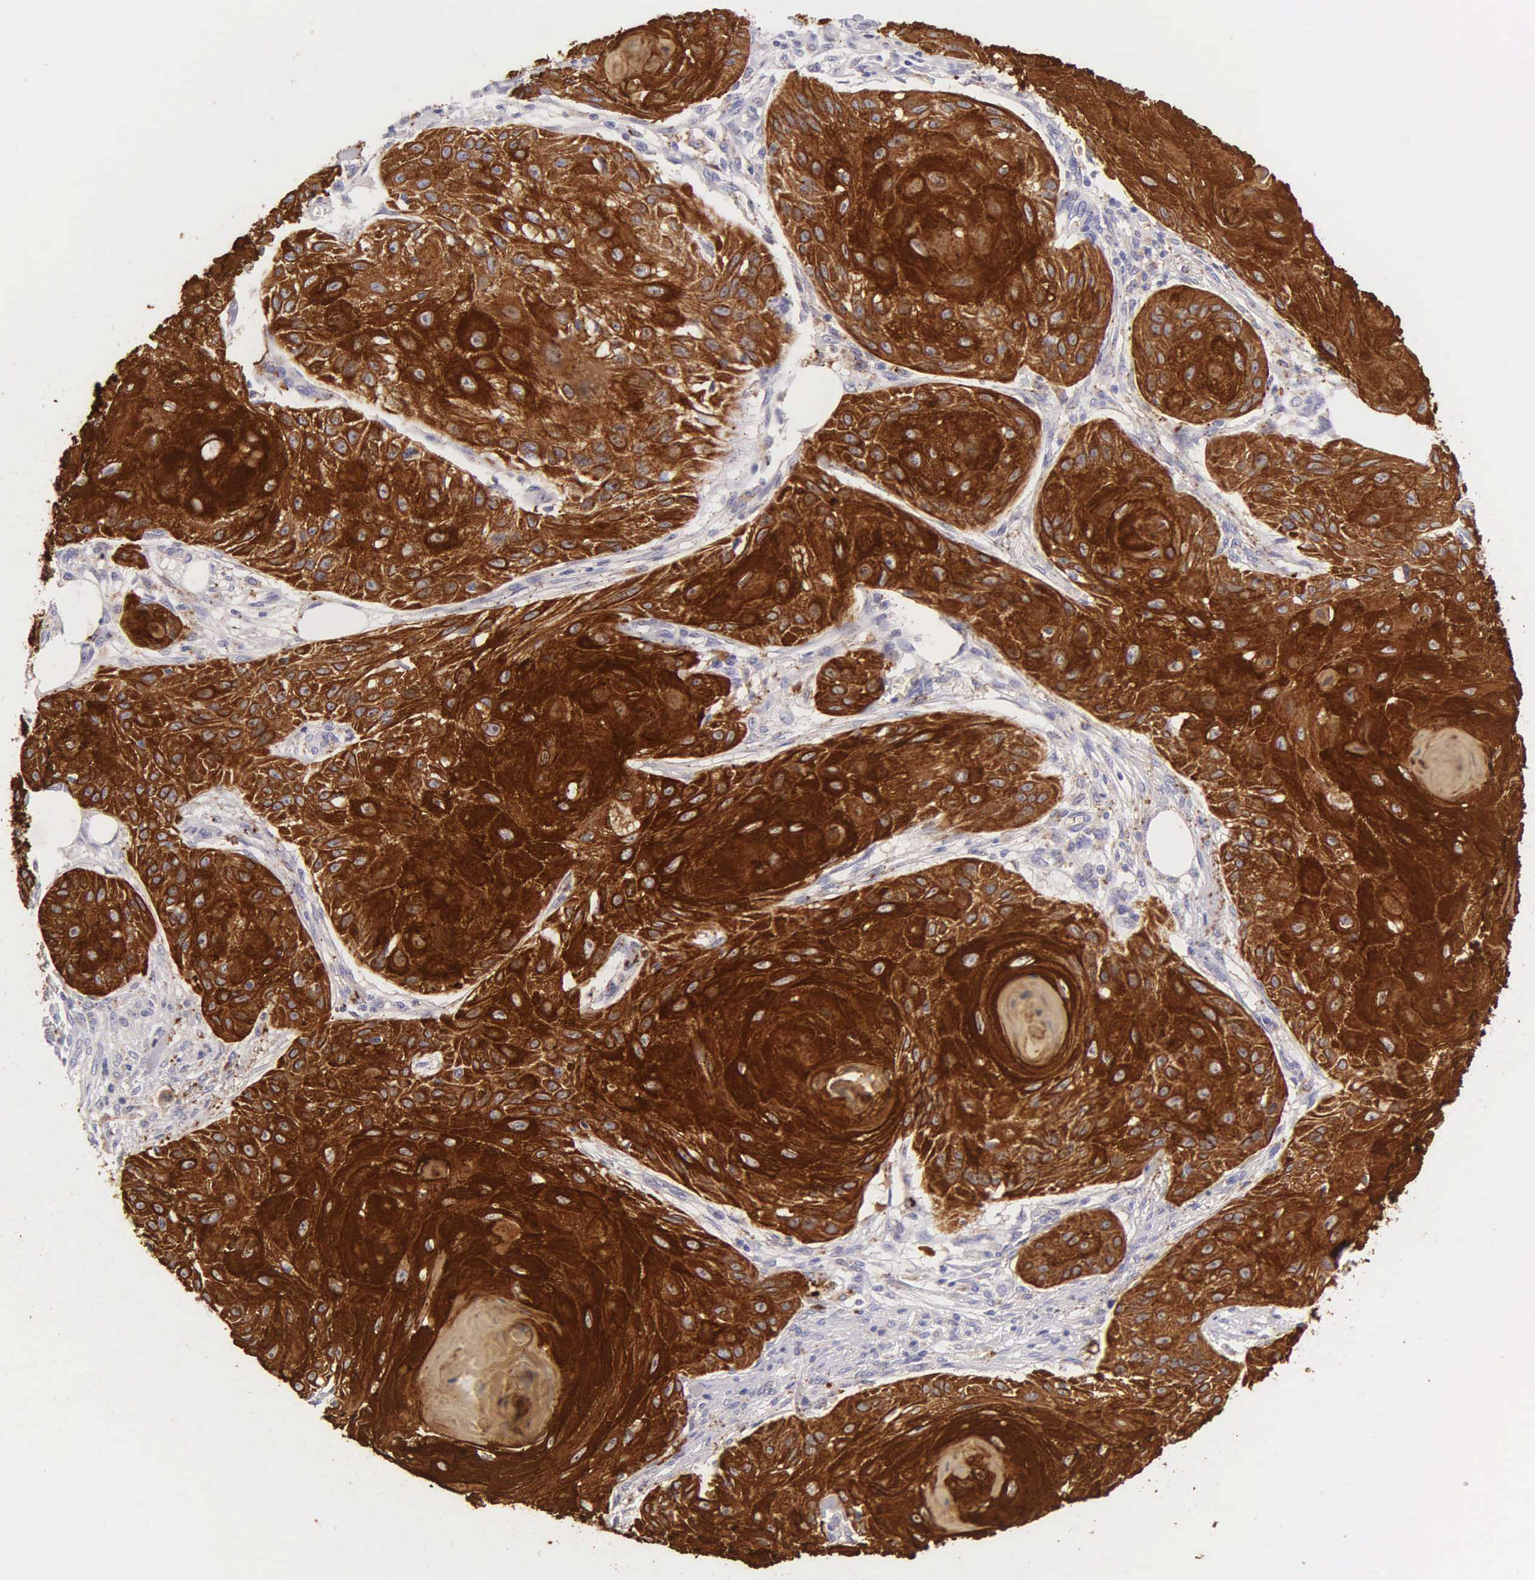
{"staining": {"intensity": "strong", "quantity": ">75%", "location": "cytoplasmic/membranous"}, "tissue": "skin cancer", "cell_type": "Tumor cells", "image_type": "cancer", "snomed": [{"axis": "morphology", "description": "Squamous cell carcinoma, NOS"}, {"axis": "topography", "description": "Skin"}], "caption": "This is a micrograph of immunohistochemistry (IHC) staining of skin squamous cell carcinoma, which shows strong staining in the cytoplasmic/membranous of tumor cells.", "gene": "KRT17", "patient": {"sex": "female", "age": 88}}